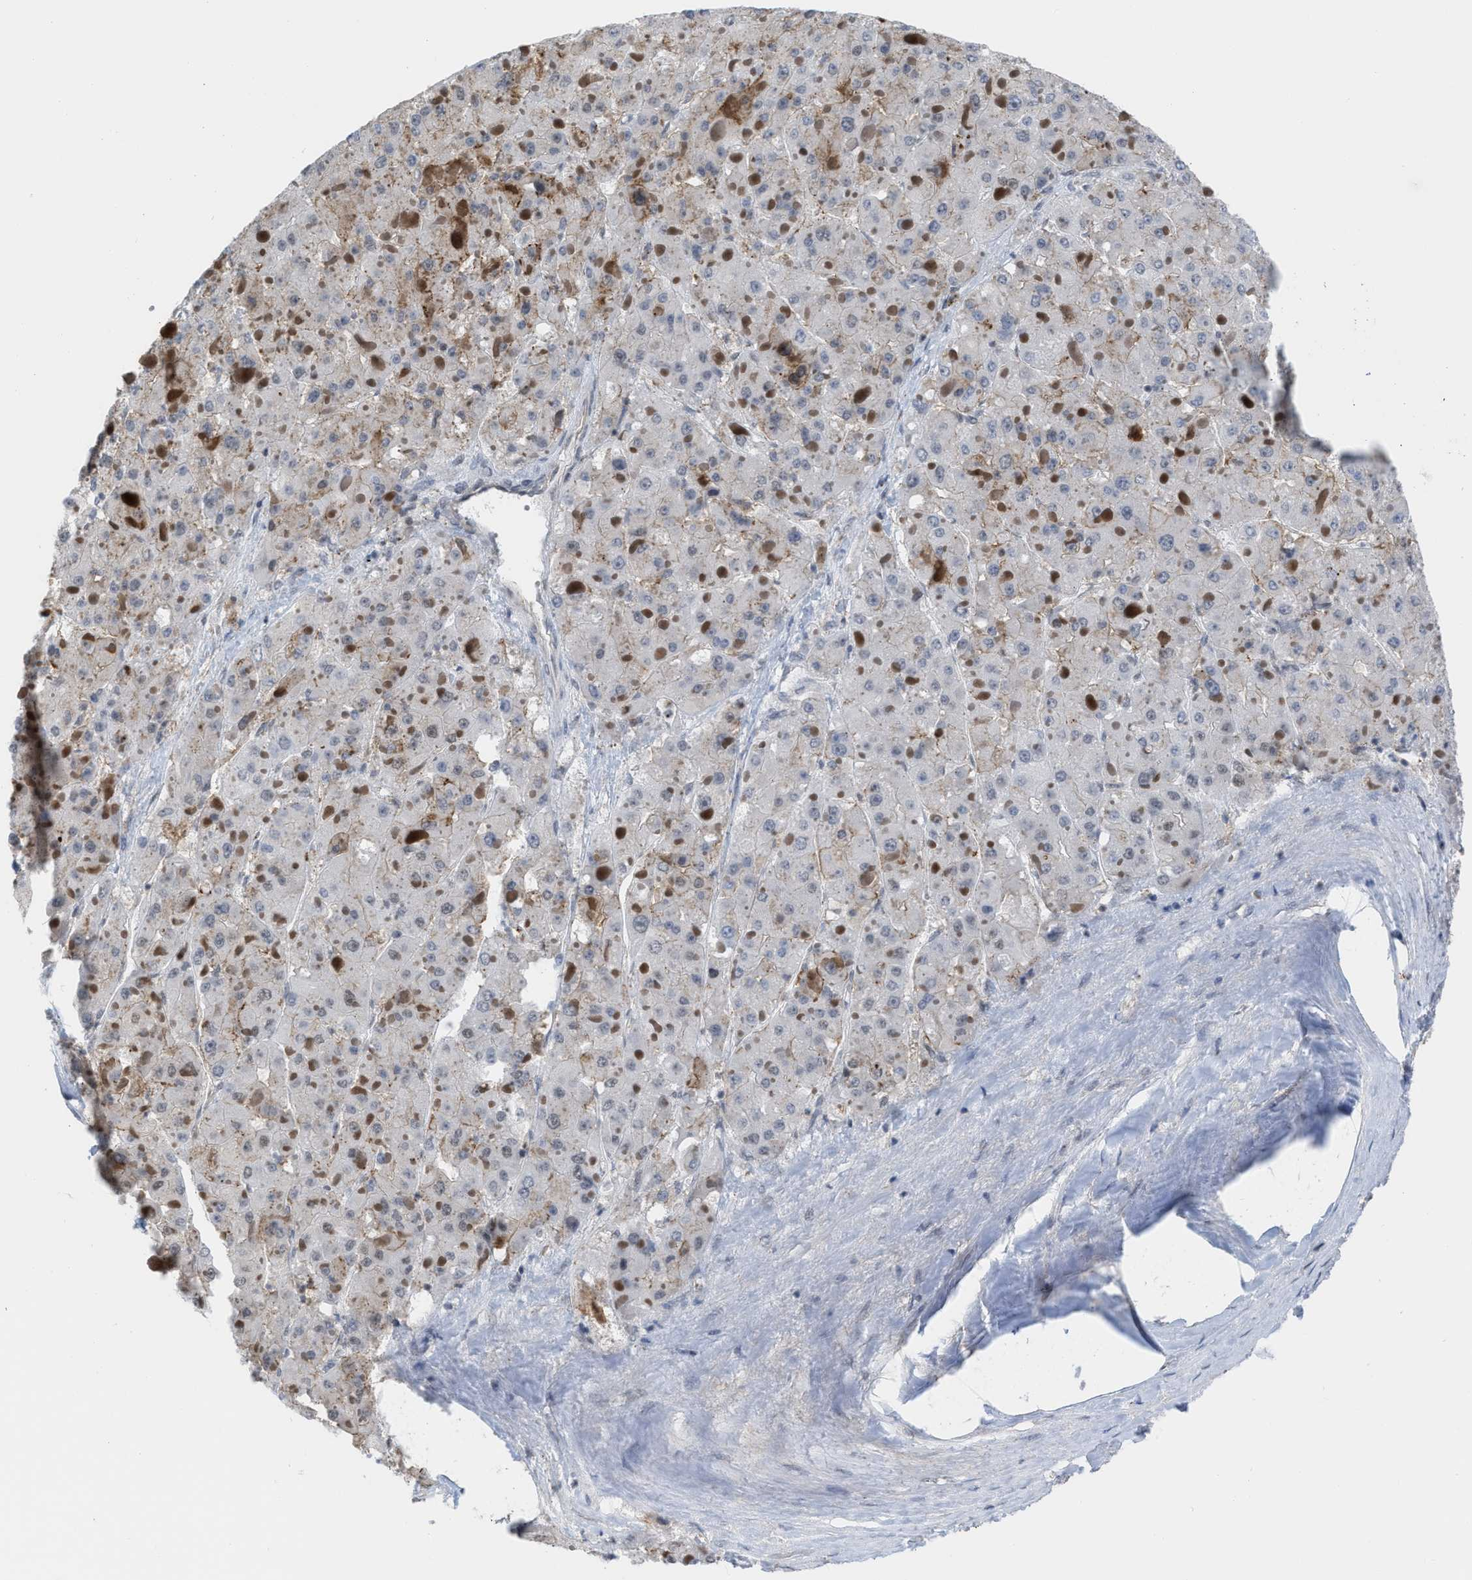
{"staining": {"intensity": "weak", "quantity": "<25%", "location": "cytoplasmic/membranous"}, "tissue": "liver cancer", "cell_type": "Tumor cells", "image_type": "cancer", "snomed": [{"axis": "morphology", "description": "Carcinoma, Hepatocellular, NOS"}, {"axis": "topography", "description": "Liver"}], "caption": "IHC image of human liver cancer stained for a protein (brown), which exhibits no staining in tumor cells.", "gene": "BAIAP2L1", "patient": {"sex": "female", "age": 73}}